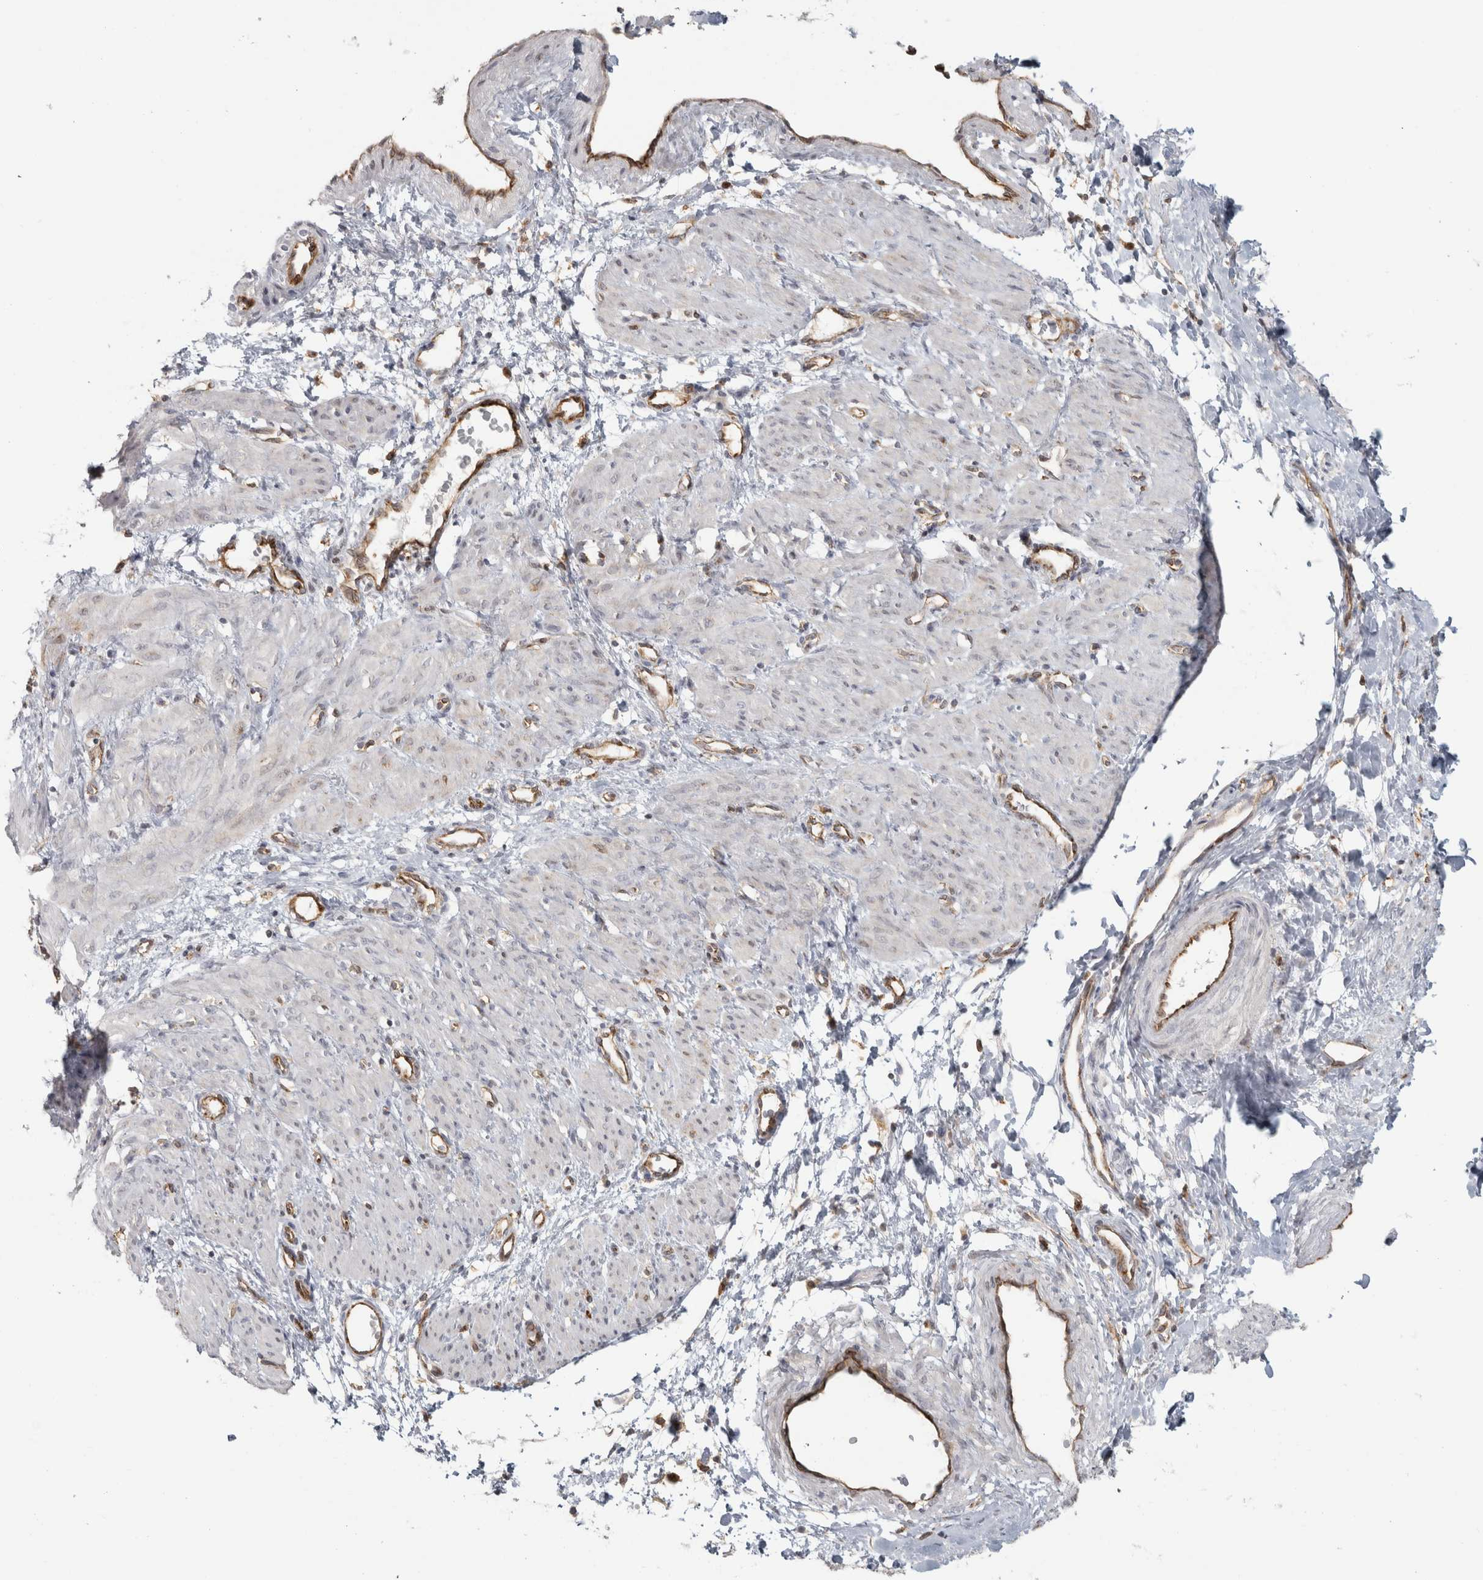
{"staining": {"intensity": "negative", "quantity": "none", "location": "none"}, "tissue": "smooth muscle", "cell_type": "Smooth muscle cells", "image_type": "normal", "snomed": [{"axis": "morphology", "description": "Normal tissue, NOS"}, {"axis": "topography", "description": "Endometrium"}], "caption": "A histopathology image of smooth muscle stained for a protein demonstrates no brown staining in smooth muscle cells.", "gene": "HLA", "patient": {"sex": "female", "age": 33}}